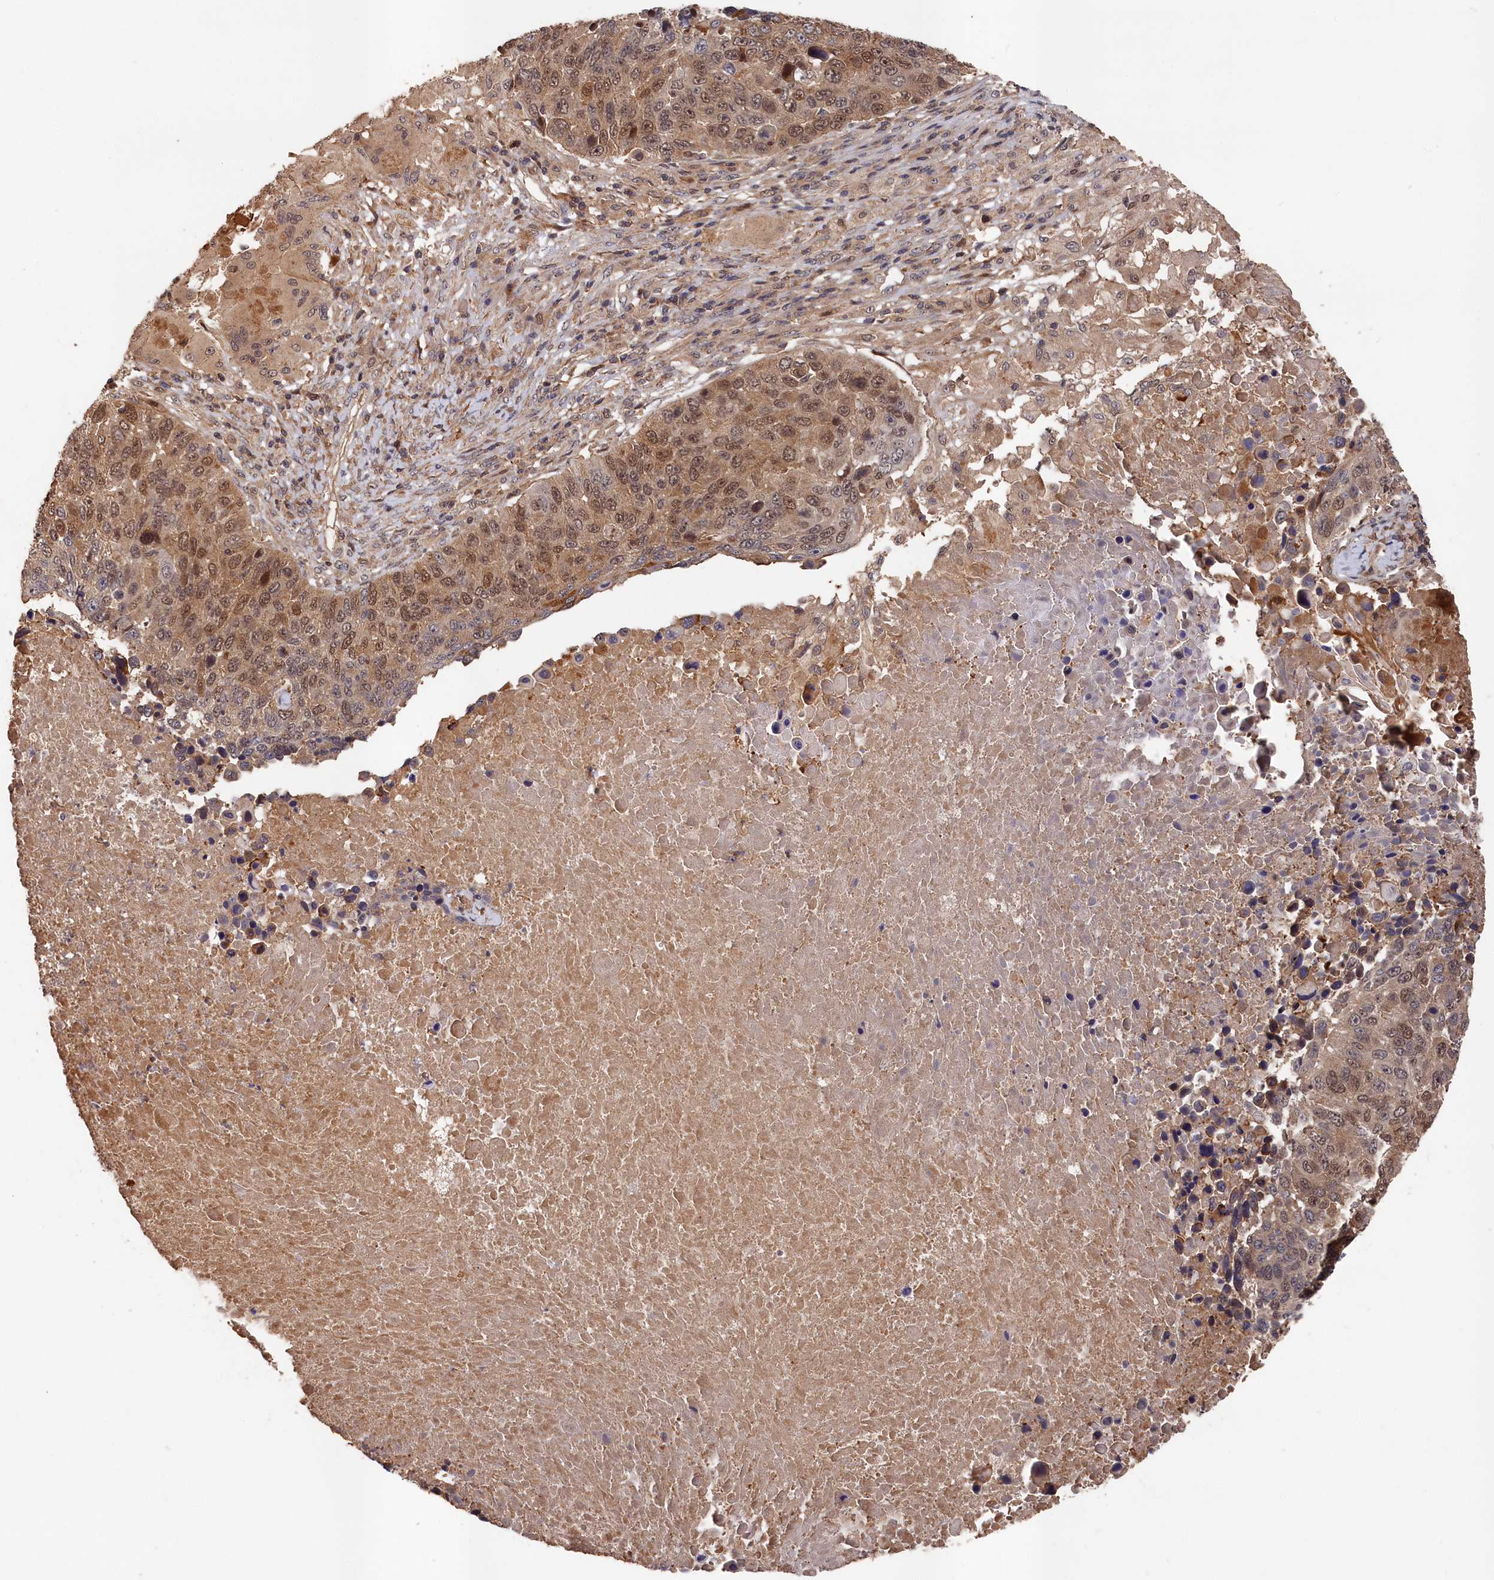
{"staining": {"intensity": "moderate", "quantity": ">75%", "location": "cytoplasmic/membranous,nuclear"}, "tissue": "lung cancer", "cell_type": "Tumor cells", "image_type": "cancer", "snomed": [{"axis": "morphology", "description": "Normal tissue, NOS"}, {"axis": "morphology", "description": "Squamous cell carcinoma, NOS"}, {"axis": "topography", "description": "Lymph node"}, {"axis": "topography", "description": "Lung"}], "caption": "The immunohistochemical stain highlights moderate cytoplasmic/membranous and nuclear staining in tumor cells of lung cancer tissue.", "gene": "RMI2", "patient": {"sex": "male", "age": 66}}